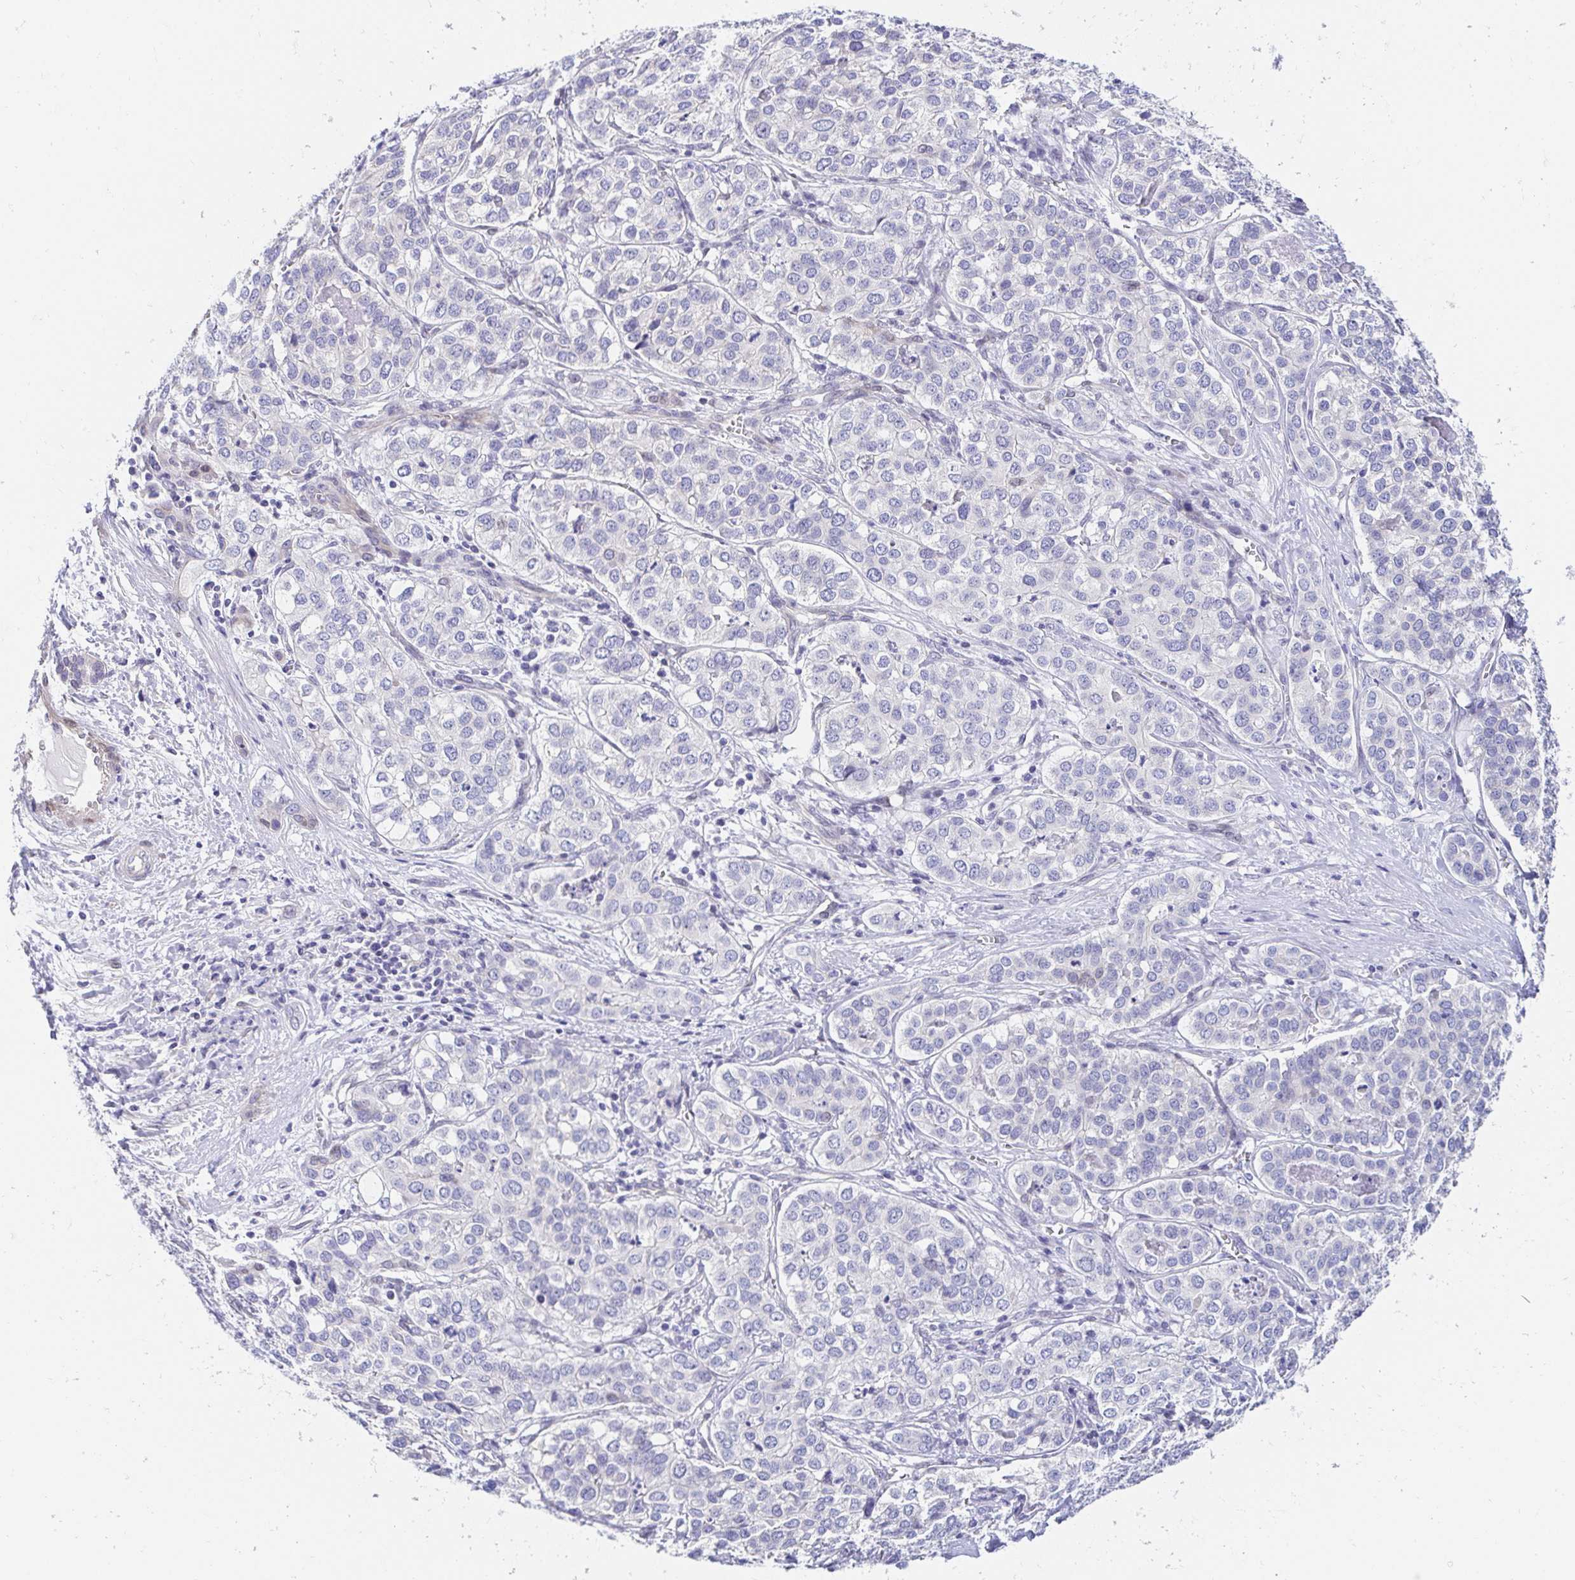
{"staining": {"intensity": "negative", "quantity": "none", "location": "none"}, "tissue": "liver cancer", "cell_type": "Tumor cells", "image_type": "cancer", "snomed": [{"axis": "morphology", "description": "Cholangiocarcinoma"}, {"axis": "topography", "description": "Liver"}], "caption": "Tumor cells are negative for protein expression in human cholangiocarcinoma (liver).", "gene": "AKAP14", "patient": {"sex": "male", "age": 56}}